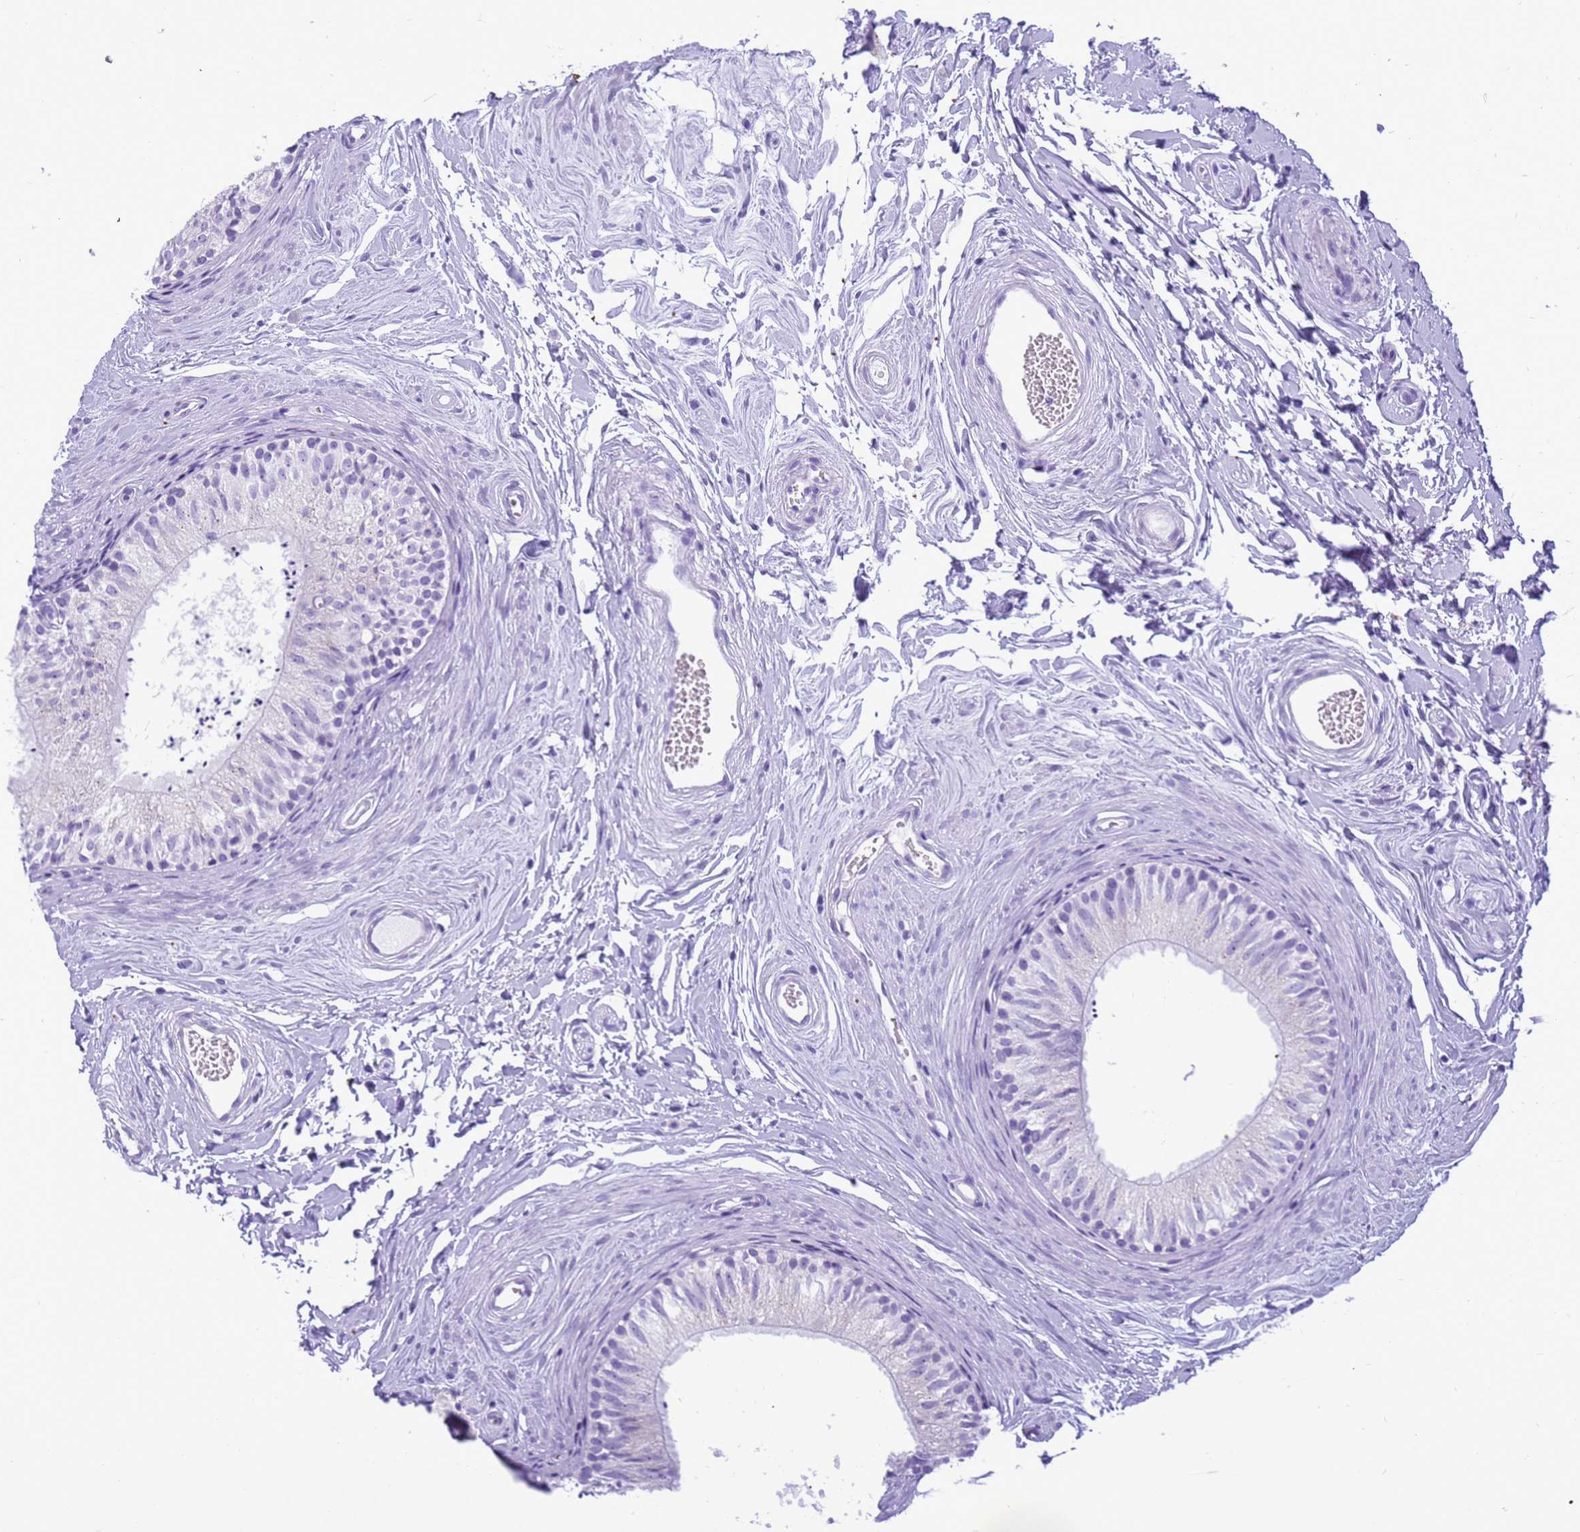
{"staining": {"intensity": "negative", "quantity": "none", "location": "none"}, "tissue": "epididymis", "cell_type": "Glandular cells", "image_type": "normal", "snomed": [{"axis": "morphology", "description": "Normal tissue, NOS"}, {"axis": "topography", "description": "Epididymis"}], "caption": "Human epididymis stained for a protein using immunohistochemistry demonstrates no staining in glandular cells.", "gene": "STATH", "patient": {"sex": "male", "age": 56}}